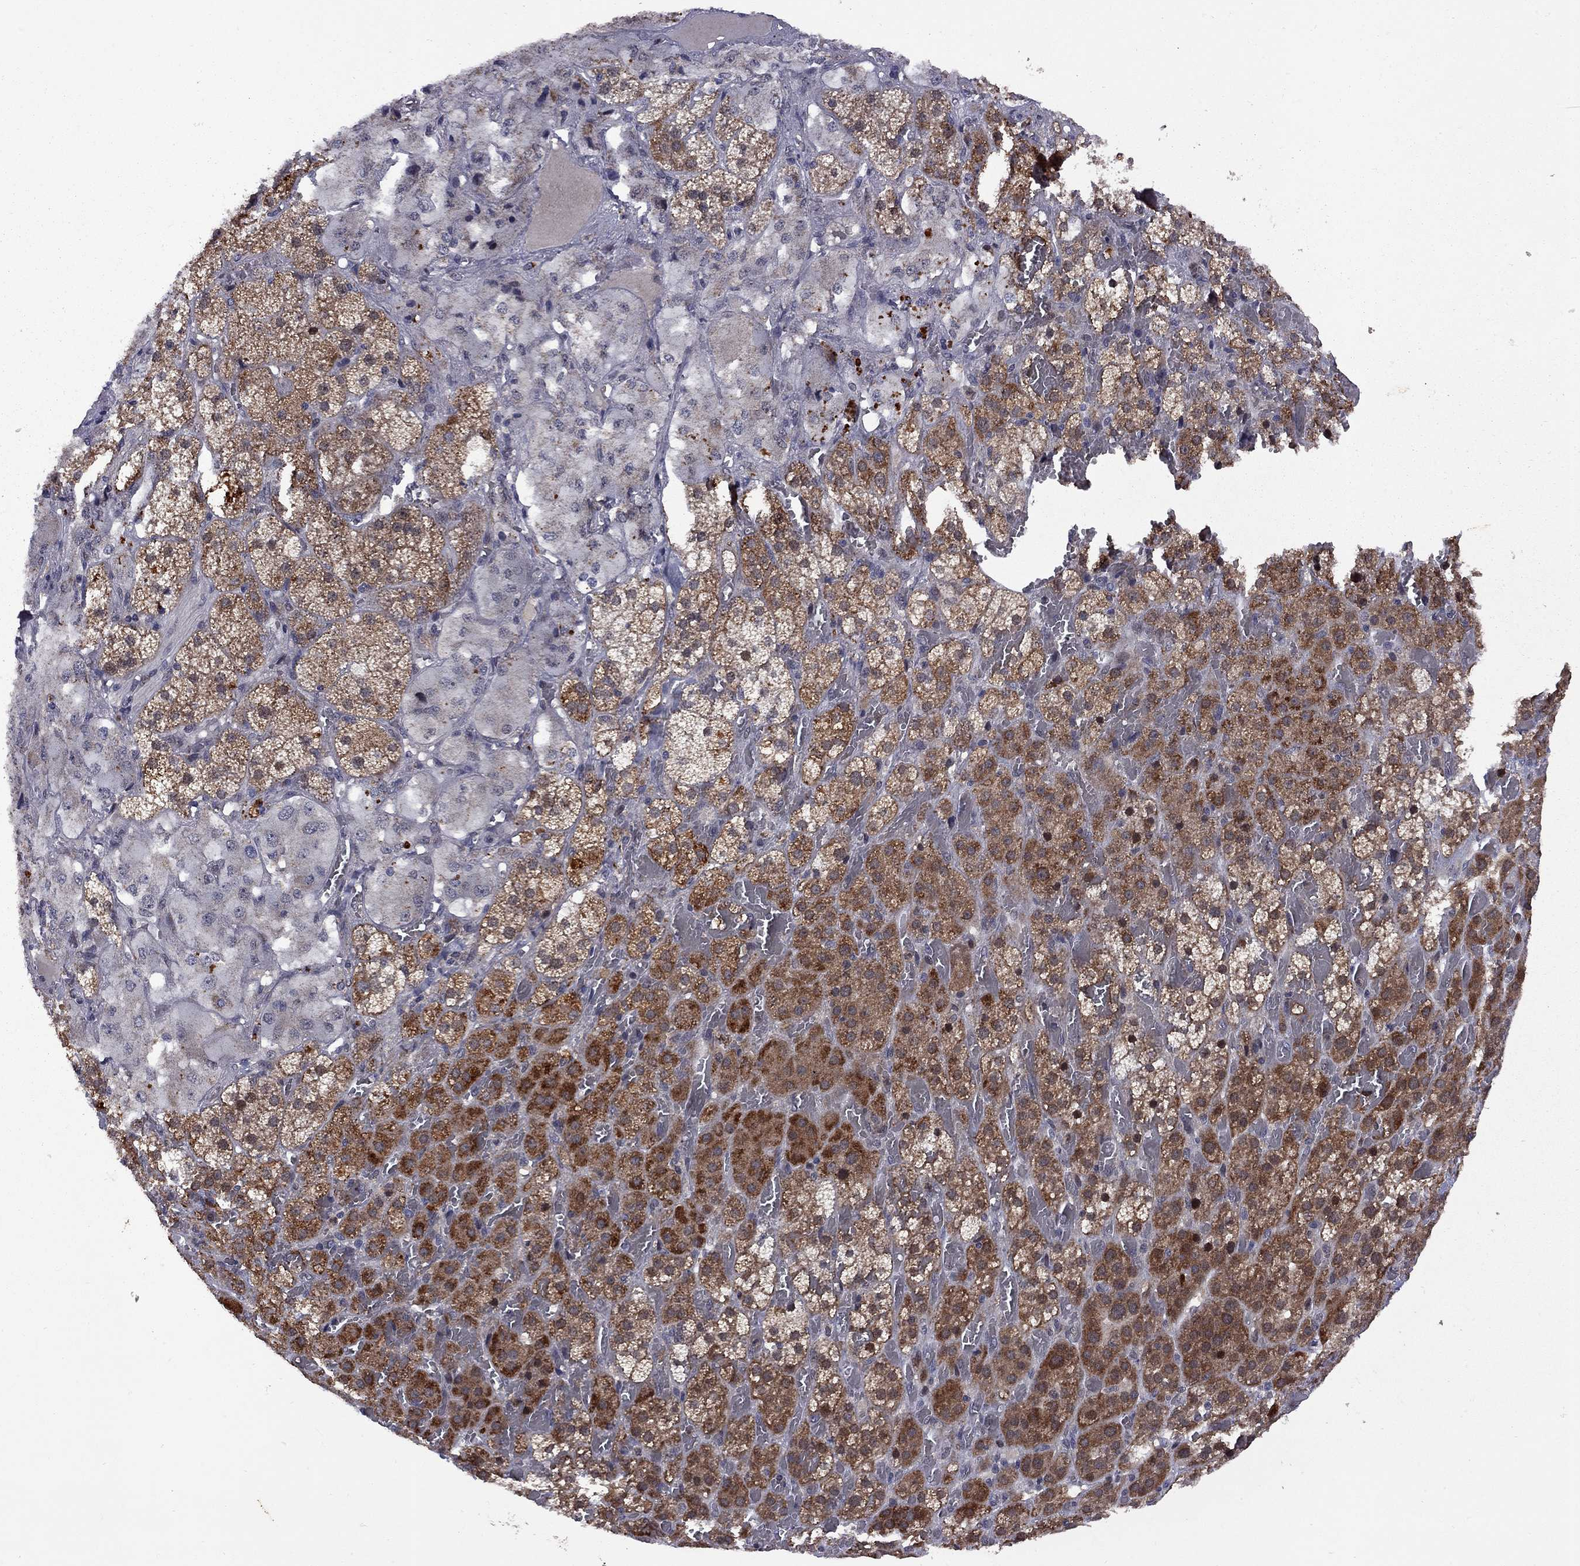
{"staining": {"intensity": "strong", "quantity": "25%-75%", "location": "cytoplasmic/membranous"}, "tissue": "adrenal gland", "cell_type": "Glandular cells", "image_type": "normal", "snomed": [{"axis": "morphology", "description": "Normal tissue, NOS"}, {"axis": "topography", "description": "Adrenal gland"}], "caption": "Protein expression analysis of normal adrenal gland displays strong cytoplasmic/membranous staining in approximately 25%-75% of glandular cells.", "gene": "IPP", "patient": {"sex": "male", "age": 57}}